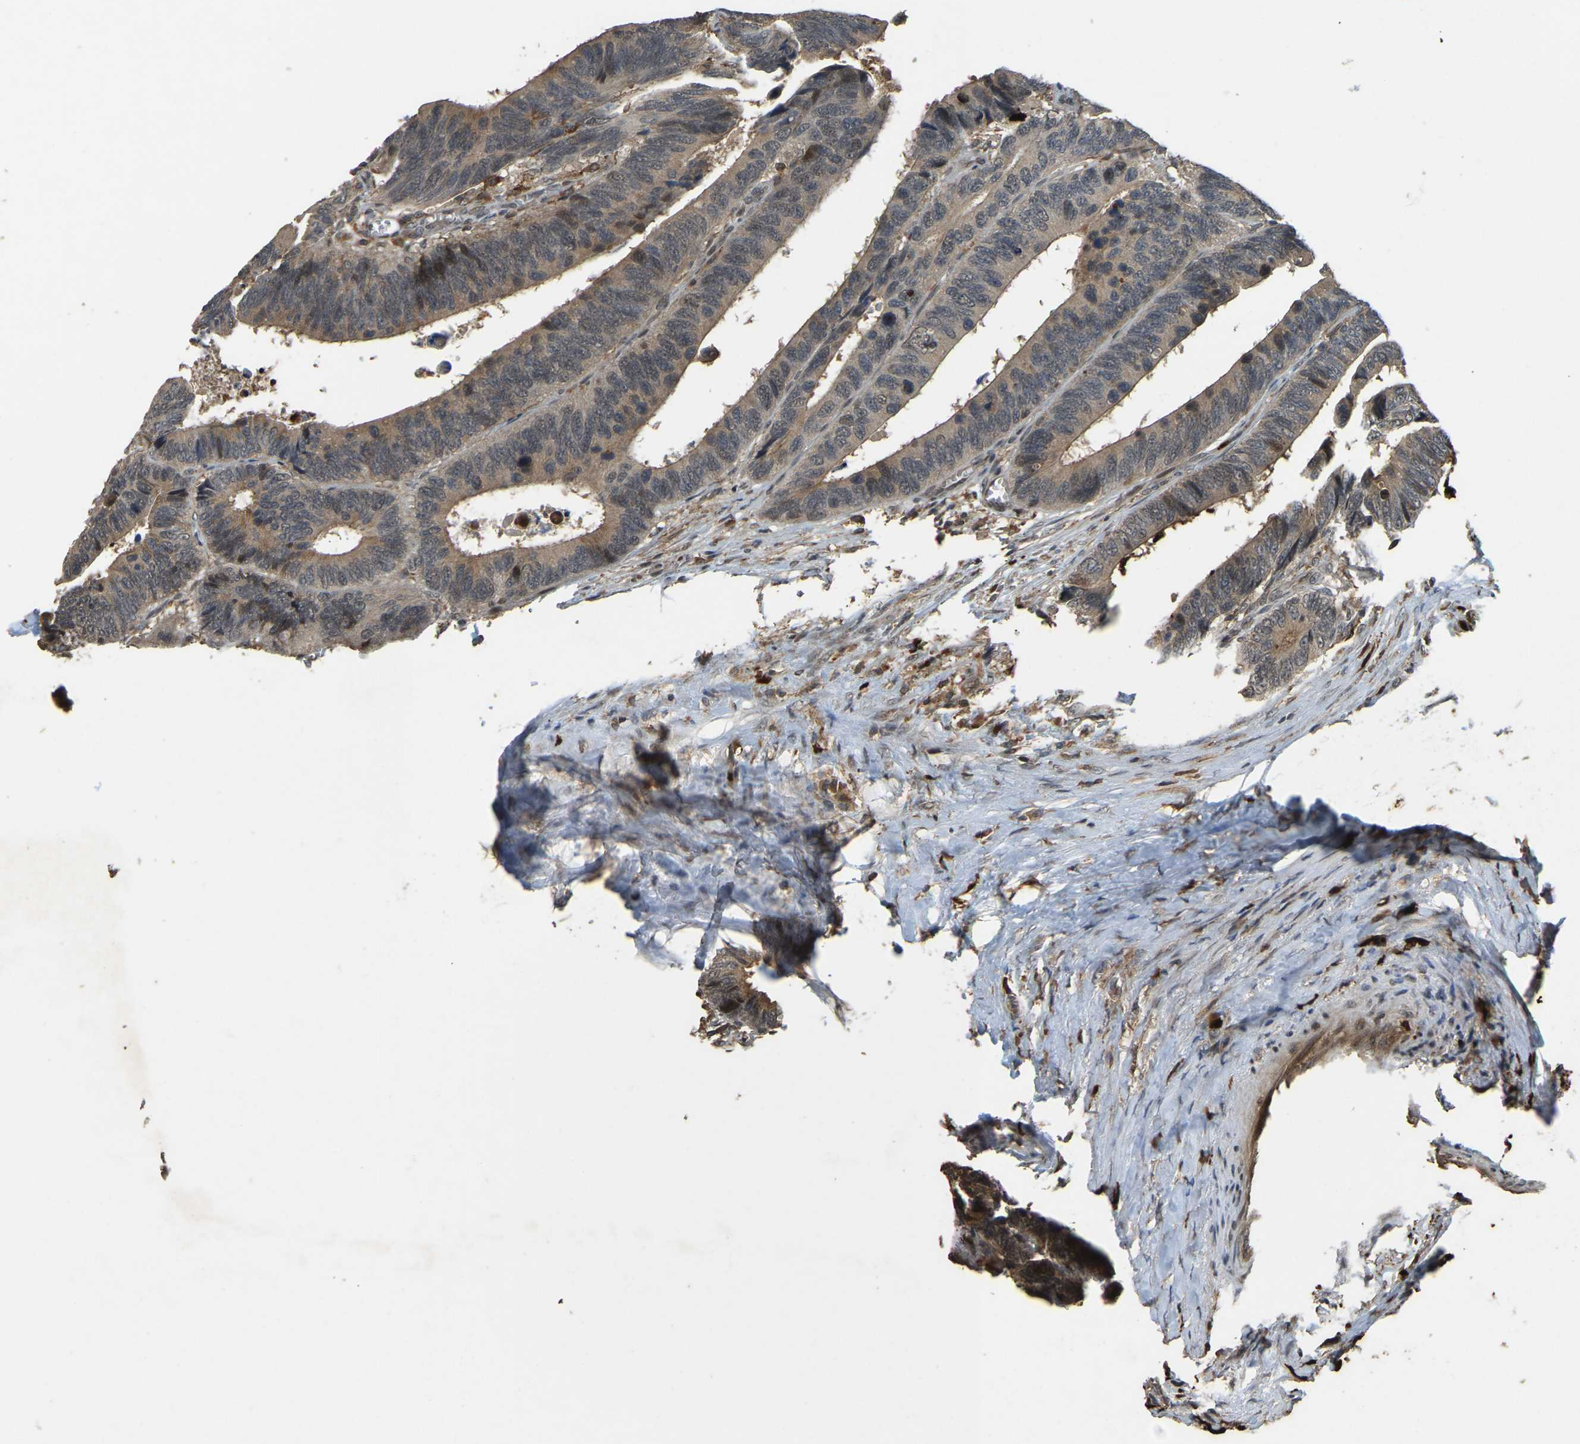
{"staining": {"intensity": "weak", "quantity": ">75%", "location": "cytoplasmic/membranous"}, "tissue": "colorectal cancer", "cell_type": "Tumor cells", "image_type": "cancer", "snomed": [{"axis": "morphology", "description": "Adenocarcinoma, NOS"}, {"axis": "topography", "description": "Colon"}], "caption": "This is a photomicrograph of immunohistochemistry (IHC) staining of adenocarcinoma (colorectal), which shows weak positivity in the cytoplasmic/membranous of tumor cells.", "gene": "RNF141", "patient": {"sex": "male", "age": 72}}